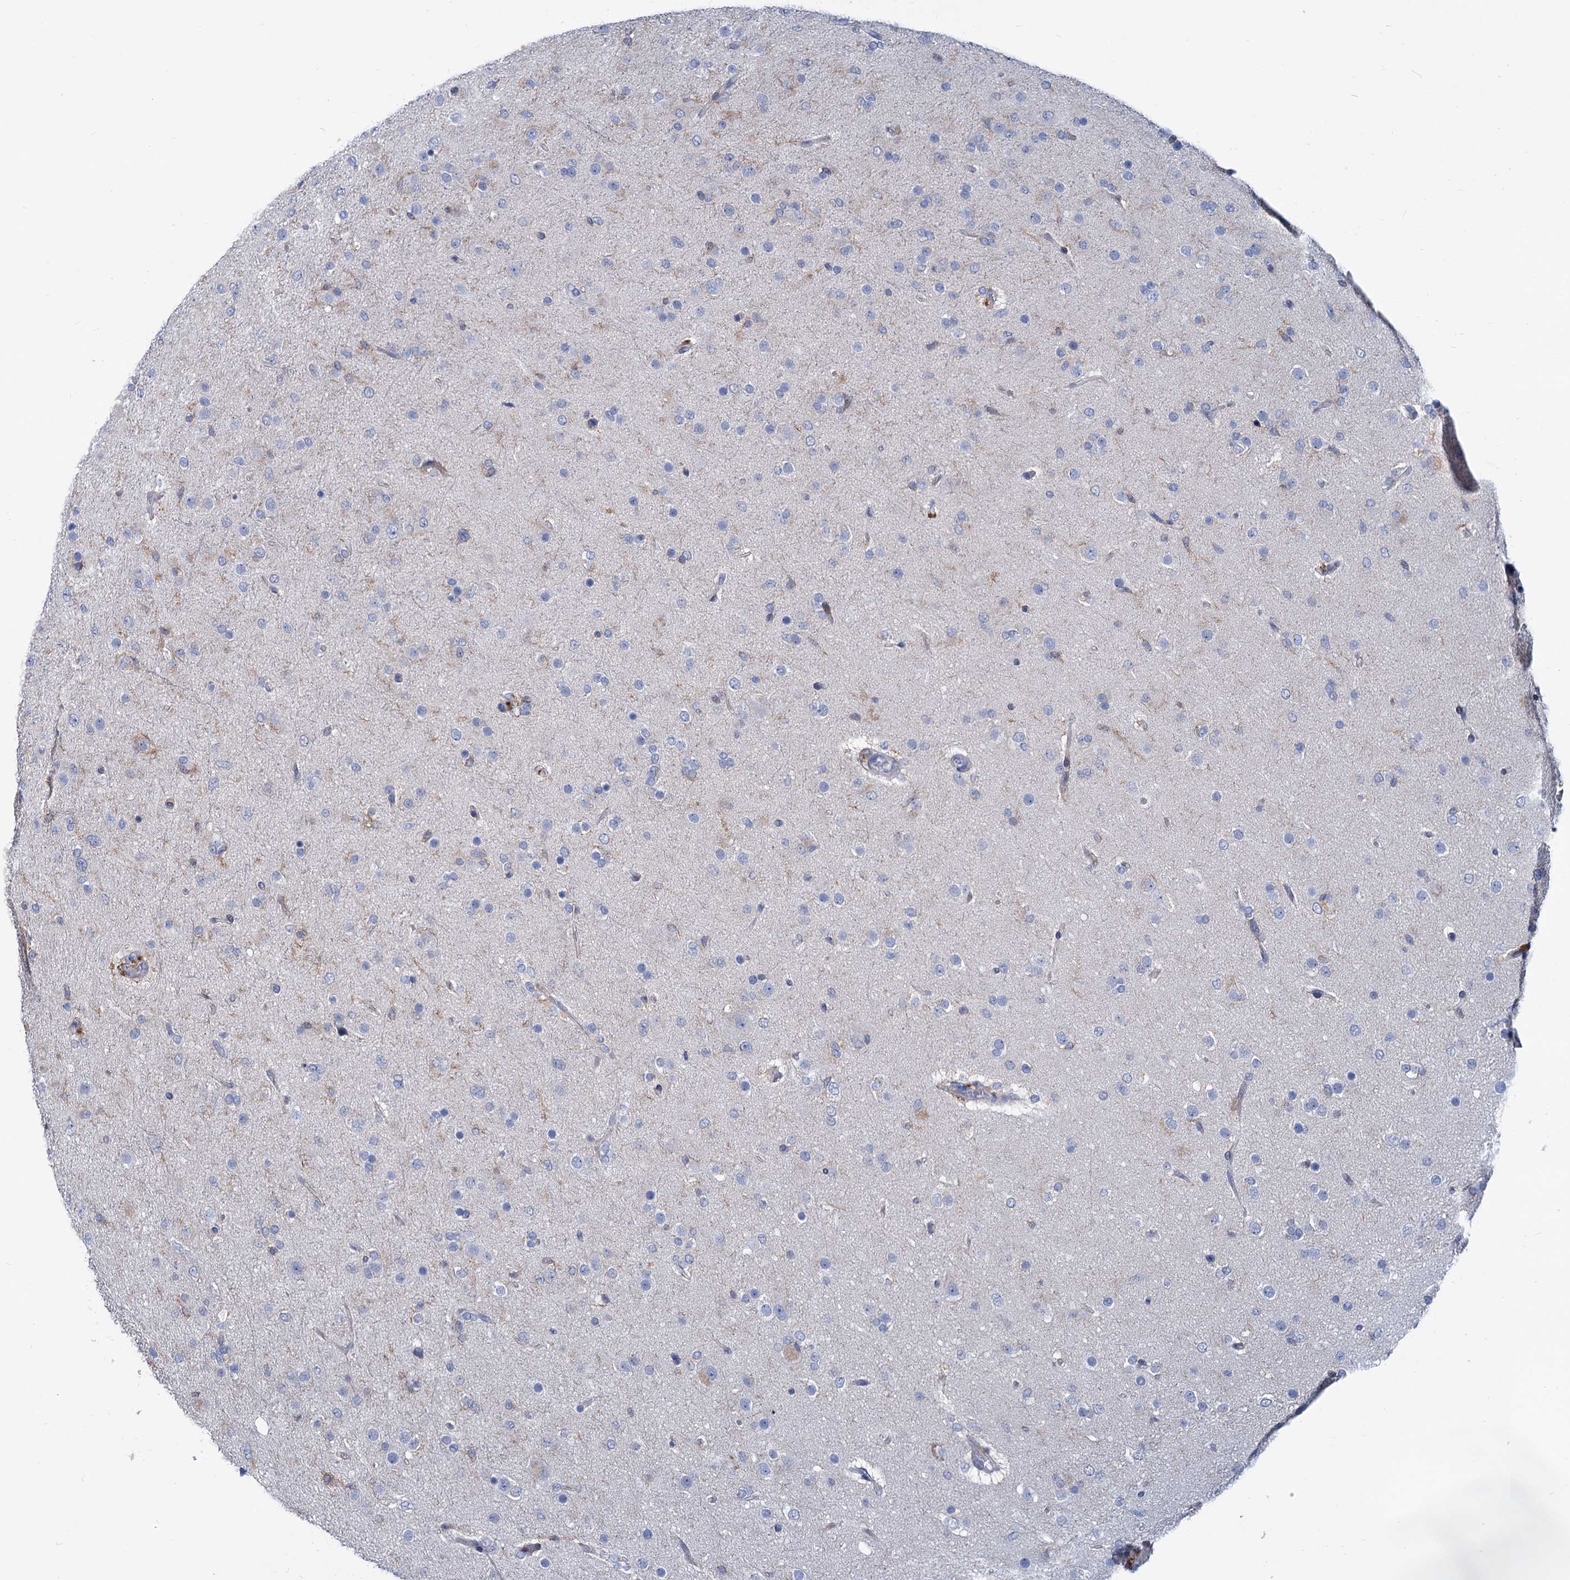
{"staining": {"intensity": "negative", "quantity": "none", "location": "none"}, "tissue": "glioma", "cell_type": "Tumor cells", "image_type": "cancer", "snomed": [{"axis": "morphology", "description": "Glioma, malignant, Low grade"}, {"axis": "topography", "description": "Brain"}], "caption": "There is no significant expression in tumor cells of glioma.", "gene": "LRCH4", "patient": {"sex": "male", "age": 65}}